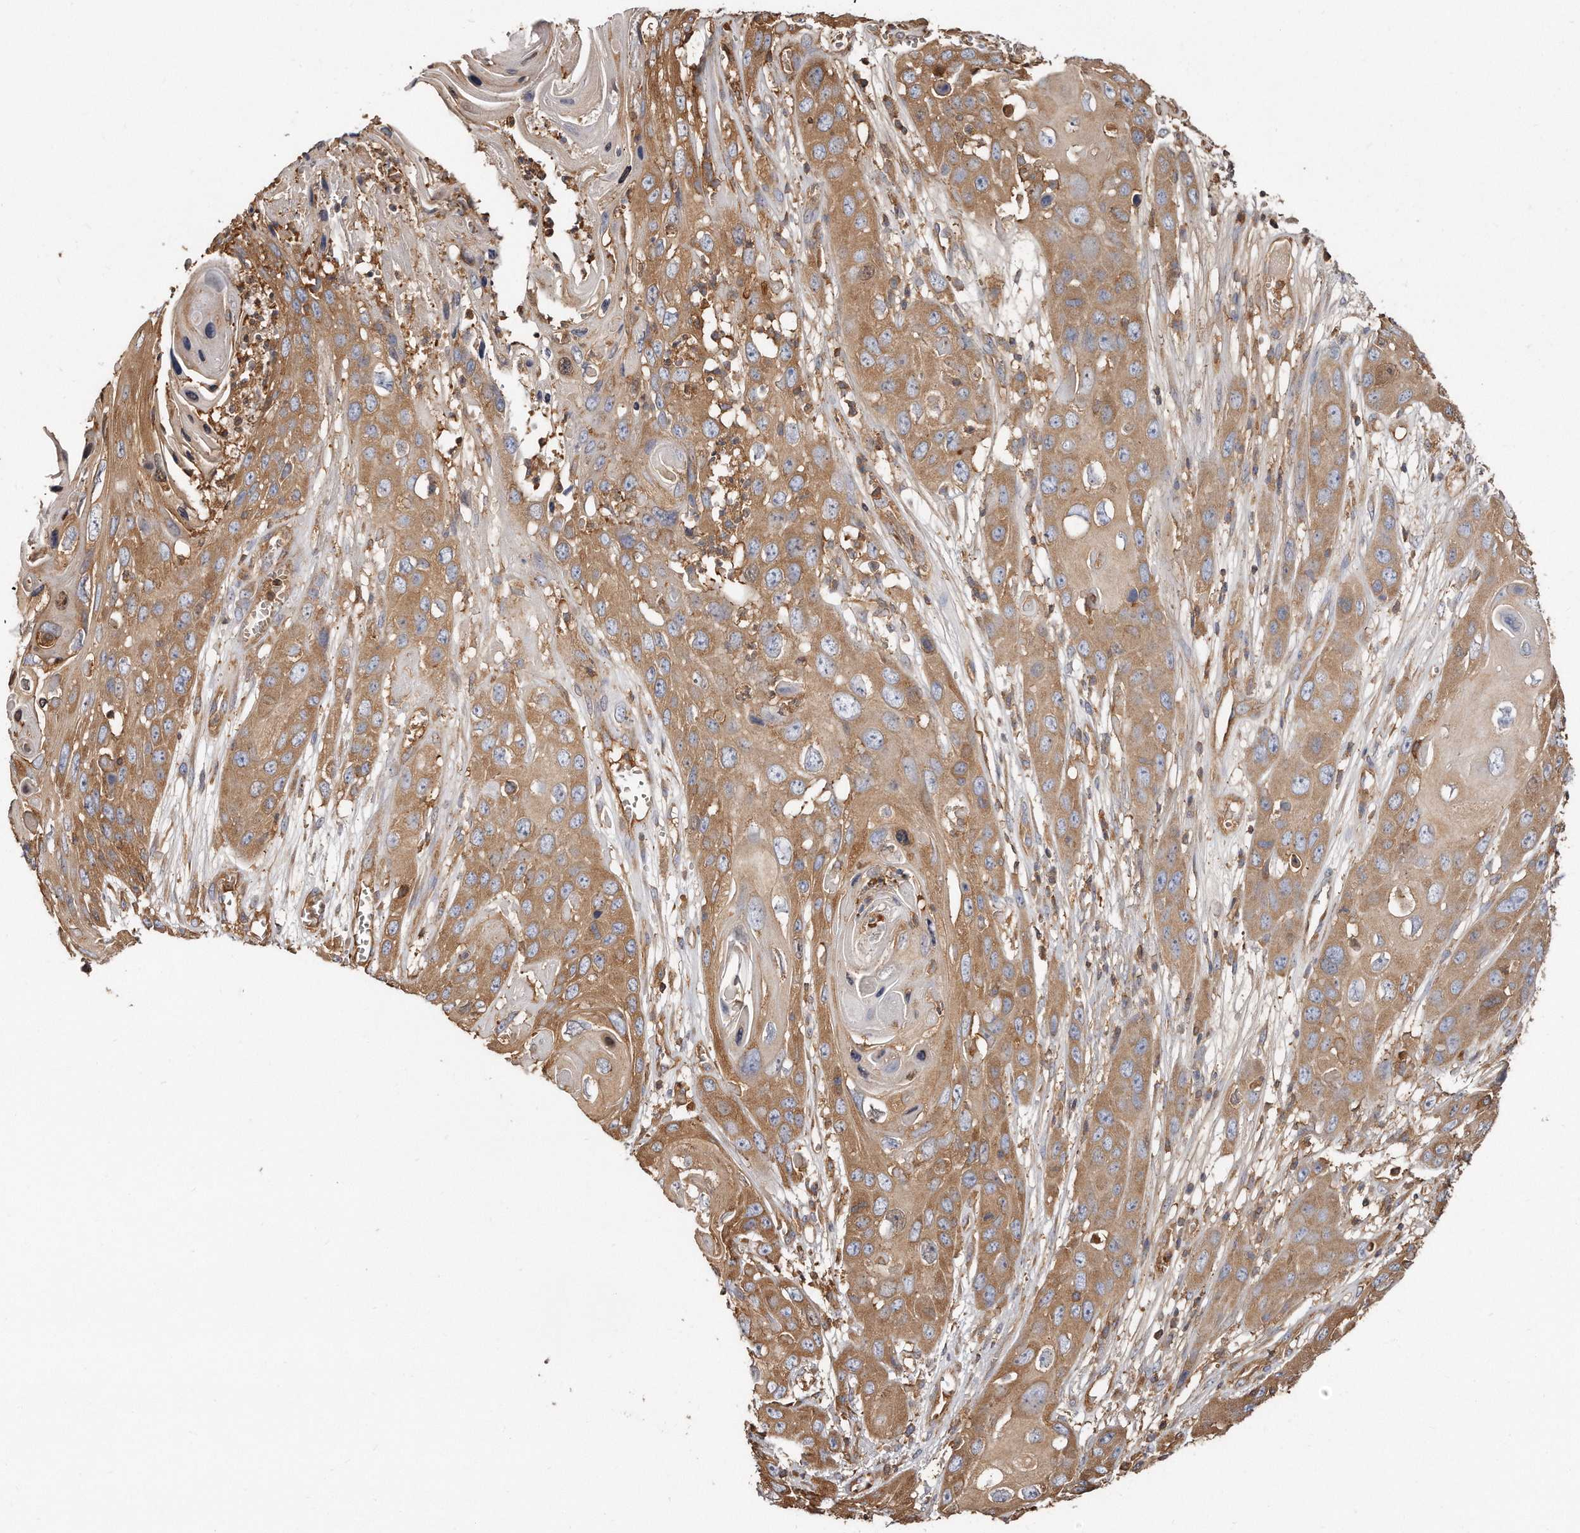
{"staining": {"intensity": "moderate", "quantity": "25%-75%", "location": "cytoplasmic/membranous"}, "tissue": "skin cancer", "cell_type": "Tumor cells", "image_type": "cancer", "snomed": [{"axis": "morphology", "description": "Squamous cell carcinoma, NOS"}, {"axis": "topography", "description": "Skin"}], "caption": "Immunohistochemistry image of skin cancer (squamous cell carcinoma) stained for a protein (brown), which displays medium levels of moderate cytoplasmic/membranous positivity in approximately 25%-75% of tumor cells.", "gene": "CAP1", "patient": {"sex": "male", "age": 55}}